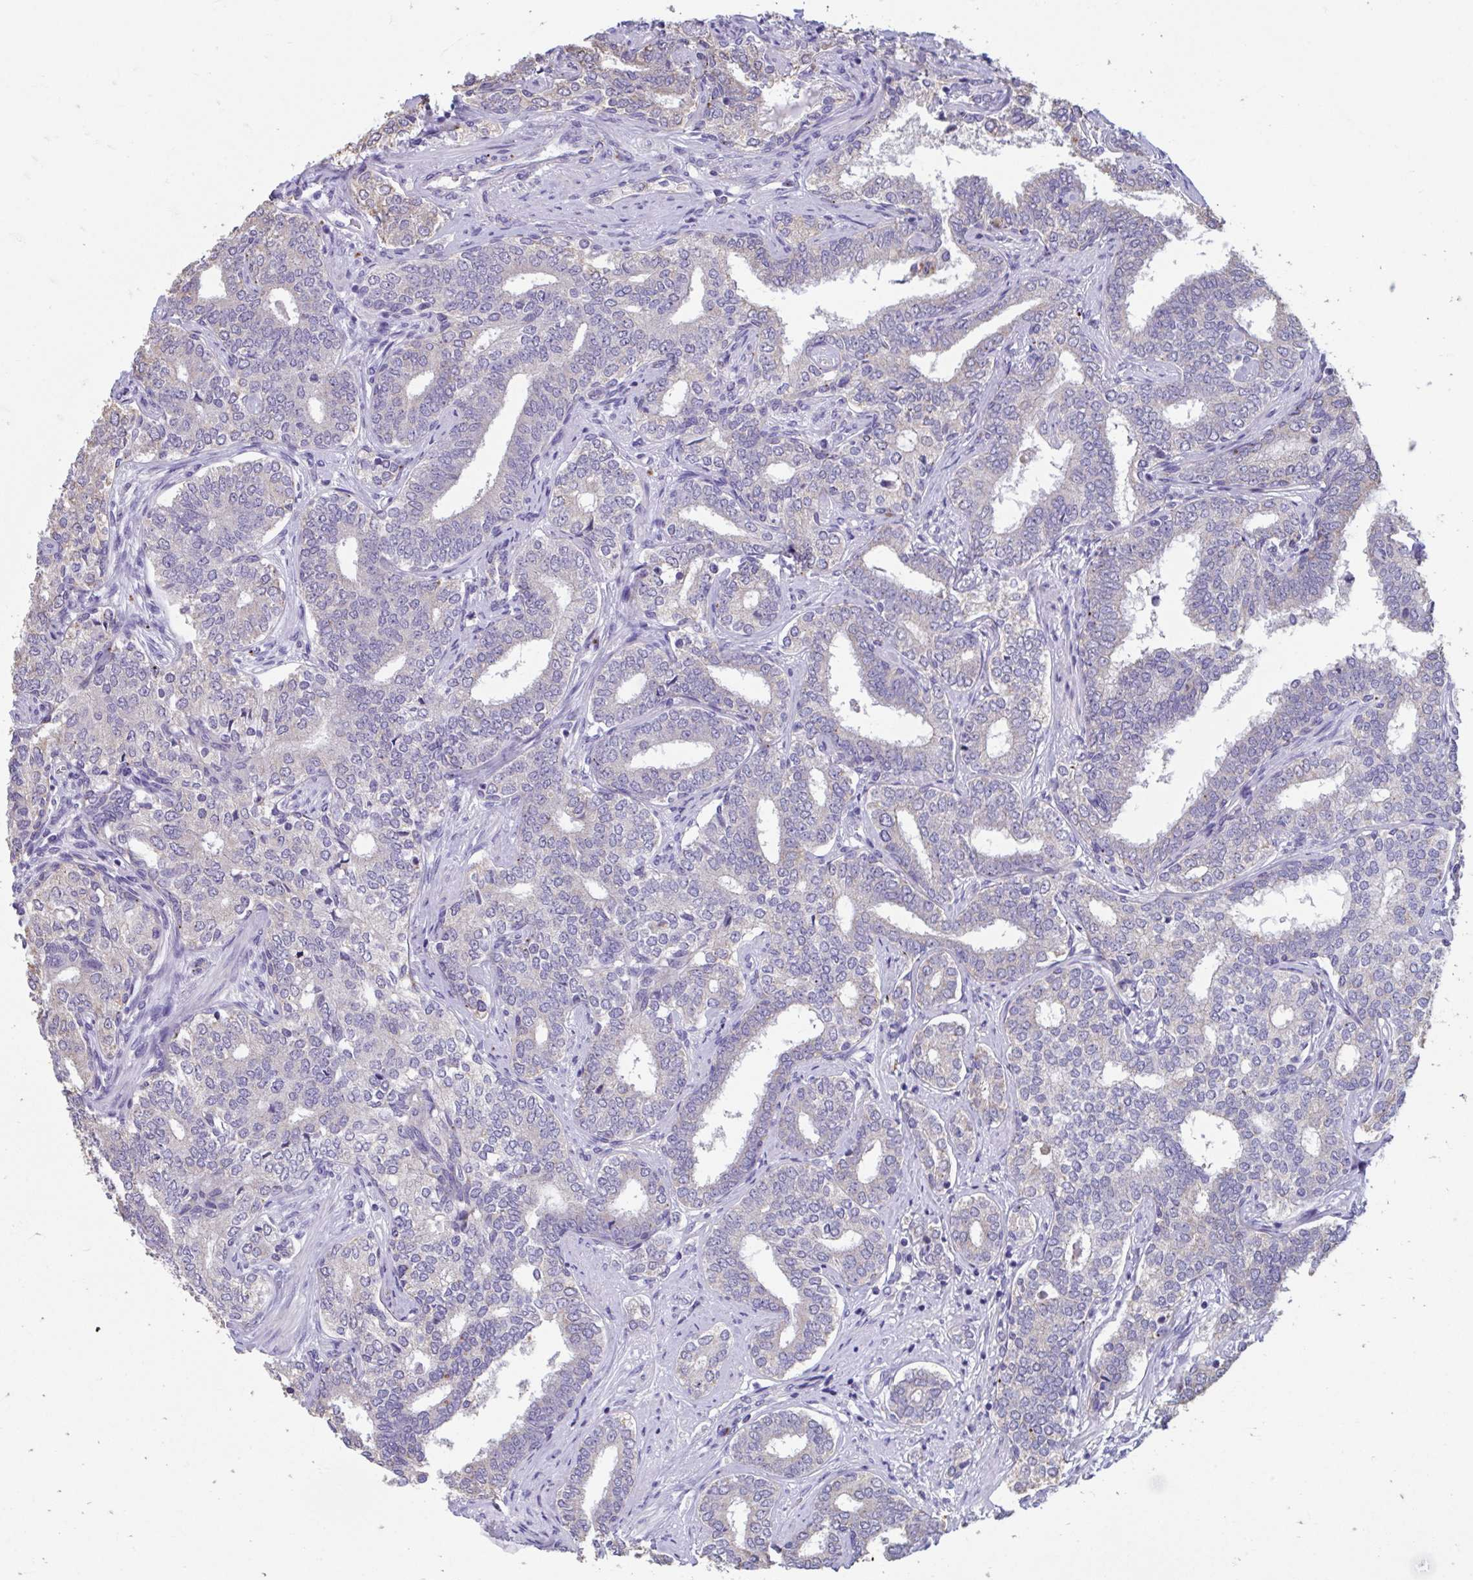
{"staining": {"intensity": "negative", "quantity": "none", "location": "none"}, "tissue": "prostate cancer", "cell_type": "Tumor cells", "image_type": "cancer", "snomed": [{"axis": "morphology", "description": "Adenocarcinoma, High grade"}, {"axis": "topography", "description": "Prostate"}], "caption": "This is an immunohistochemistry (IHC) image of human prostate cancer (adenocarcinoma (high-grade)). There is no expression in tumor cells.", "gene": "GPR162", "patient": {"sex": "male", "age": 72}}